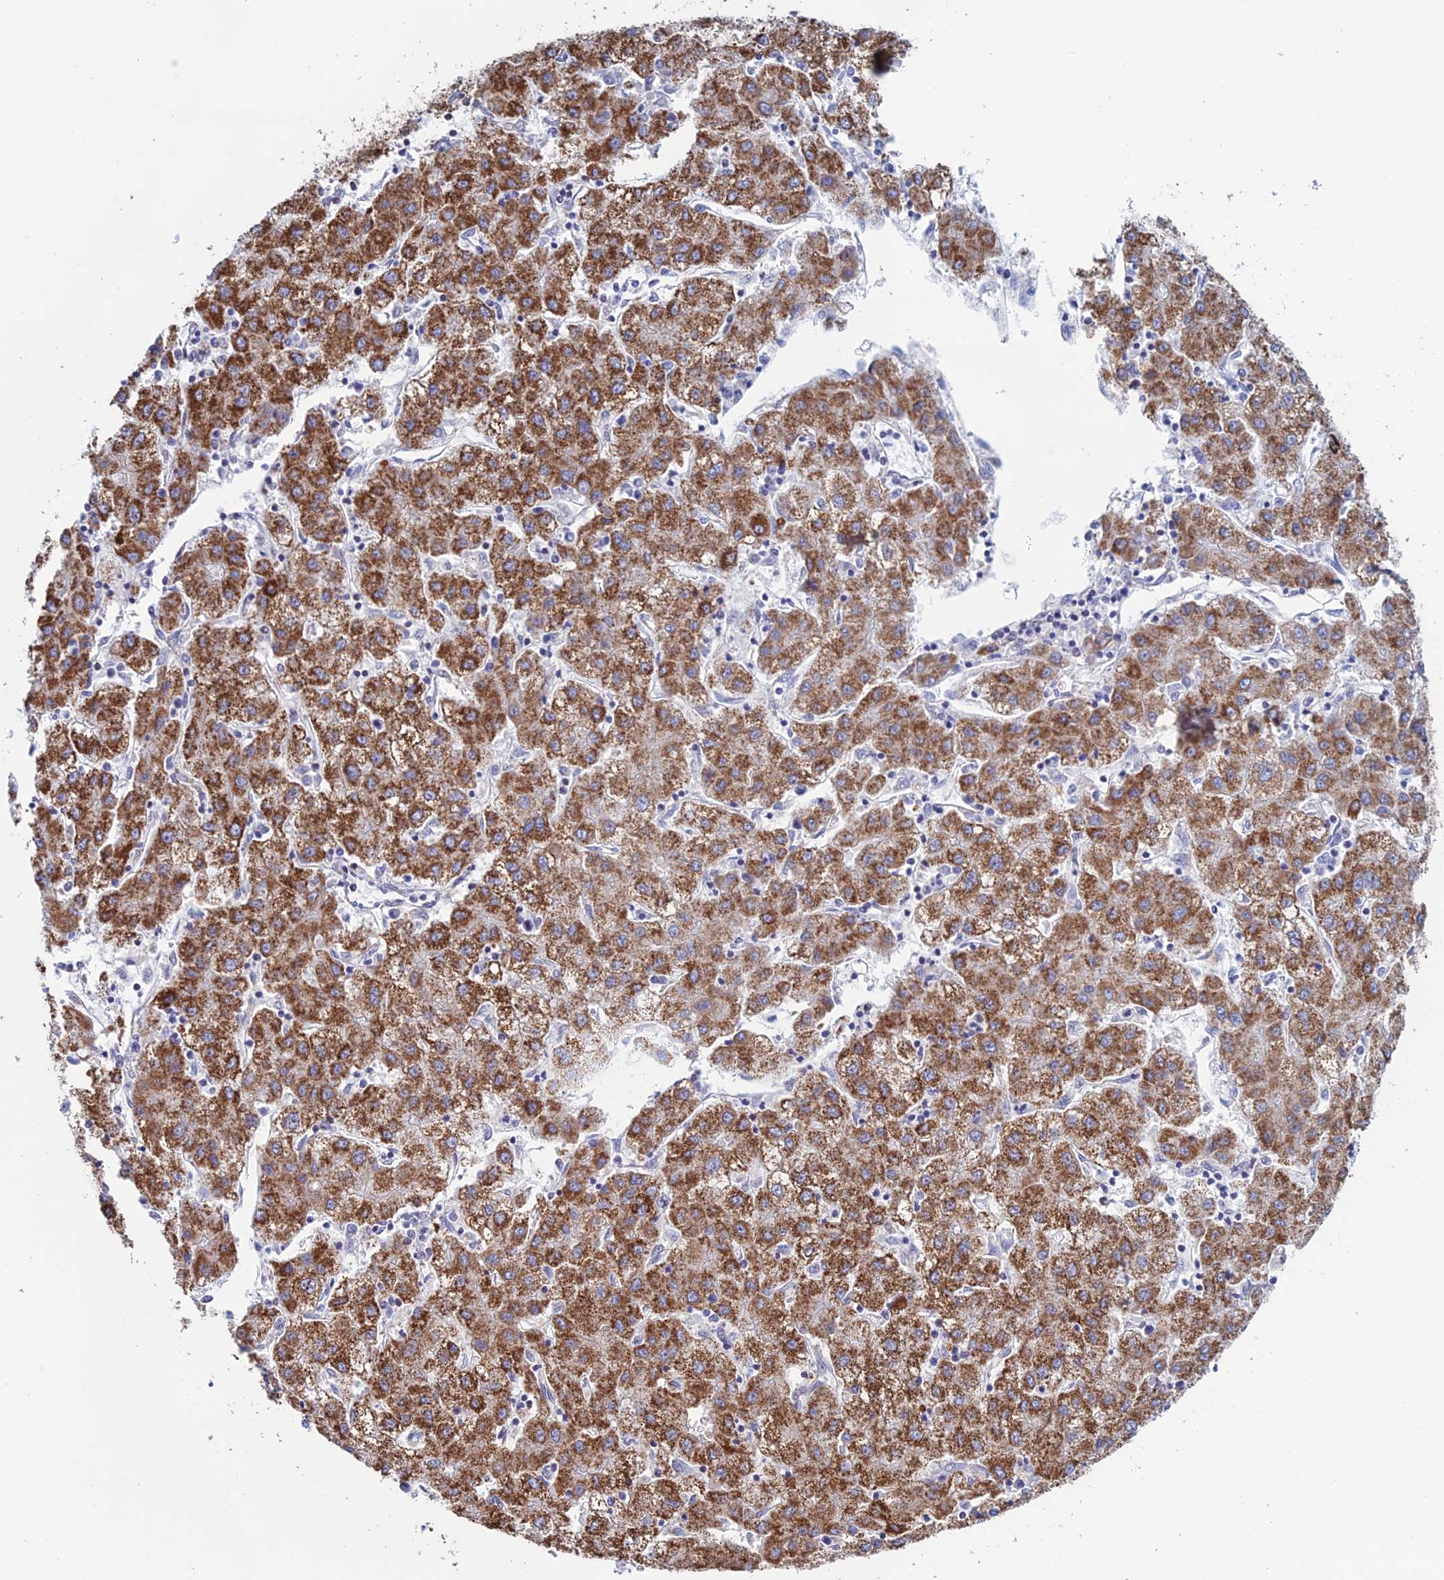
{"staining": {"intensity": "strong", "quantity": ">75%", "location": "cytoplasmic/membranous"}, "tissue": "liver cancer", "cell_type": "Tumor cells", "image_type": "cancer", "snomed": [{"axis": "morphology", "description": "Carcinoma, Hepatocellular, NOS"}, {"axis": "topography", "description": "Liver"}], "caption": "Immunohistochemical staining of liver hepatocellular carcinoma shows high levels of strong cytoplasmic/membranous protein positivity in about >75% of tumor cells.", "gene": "ZNG1B", "patient": {"sex": "male", "age": 72}}